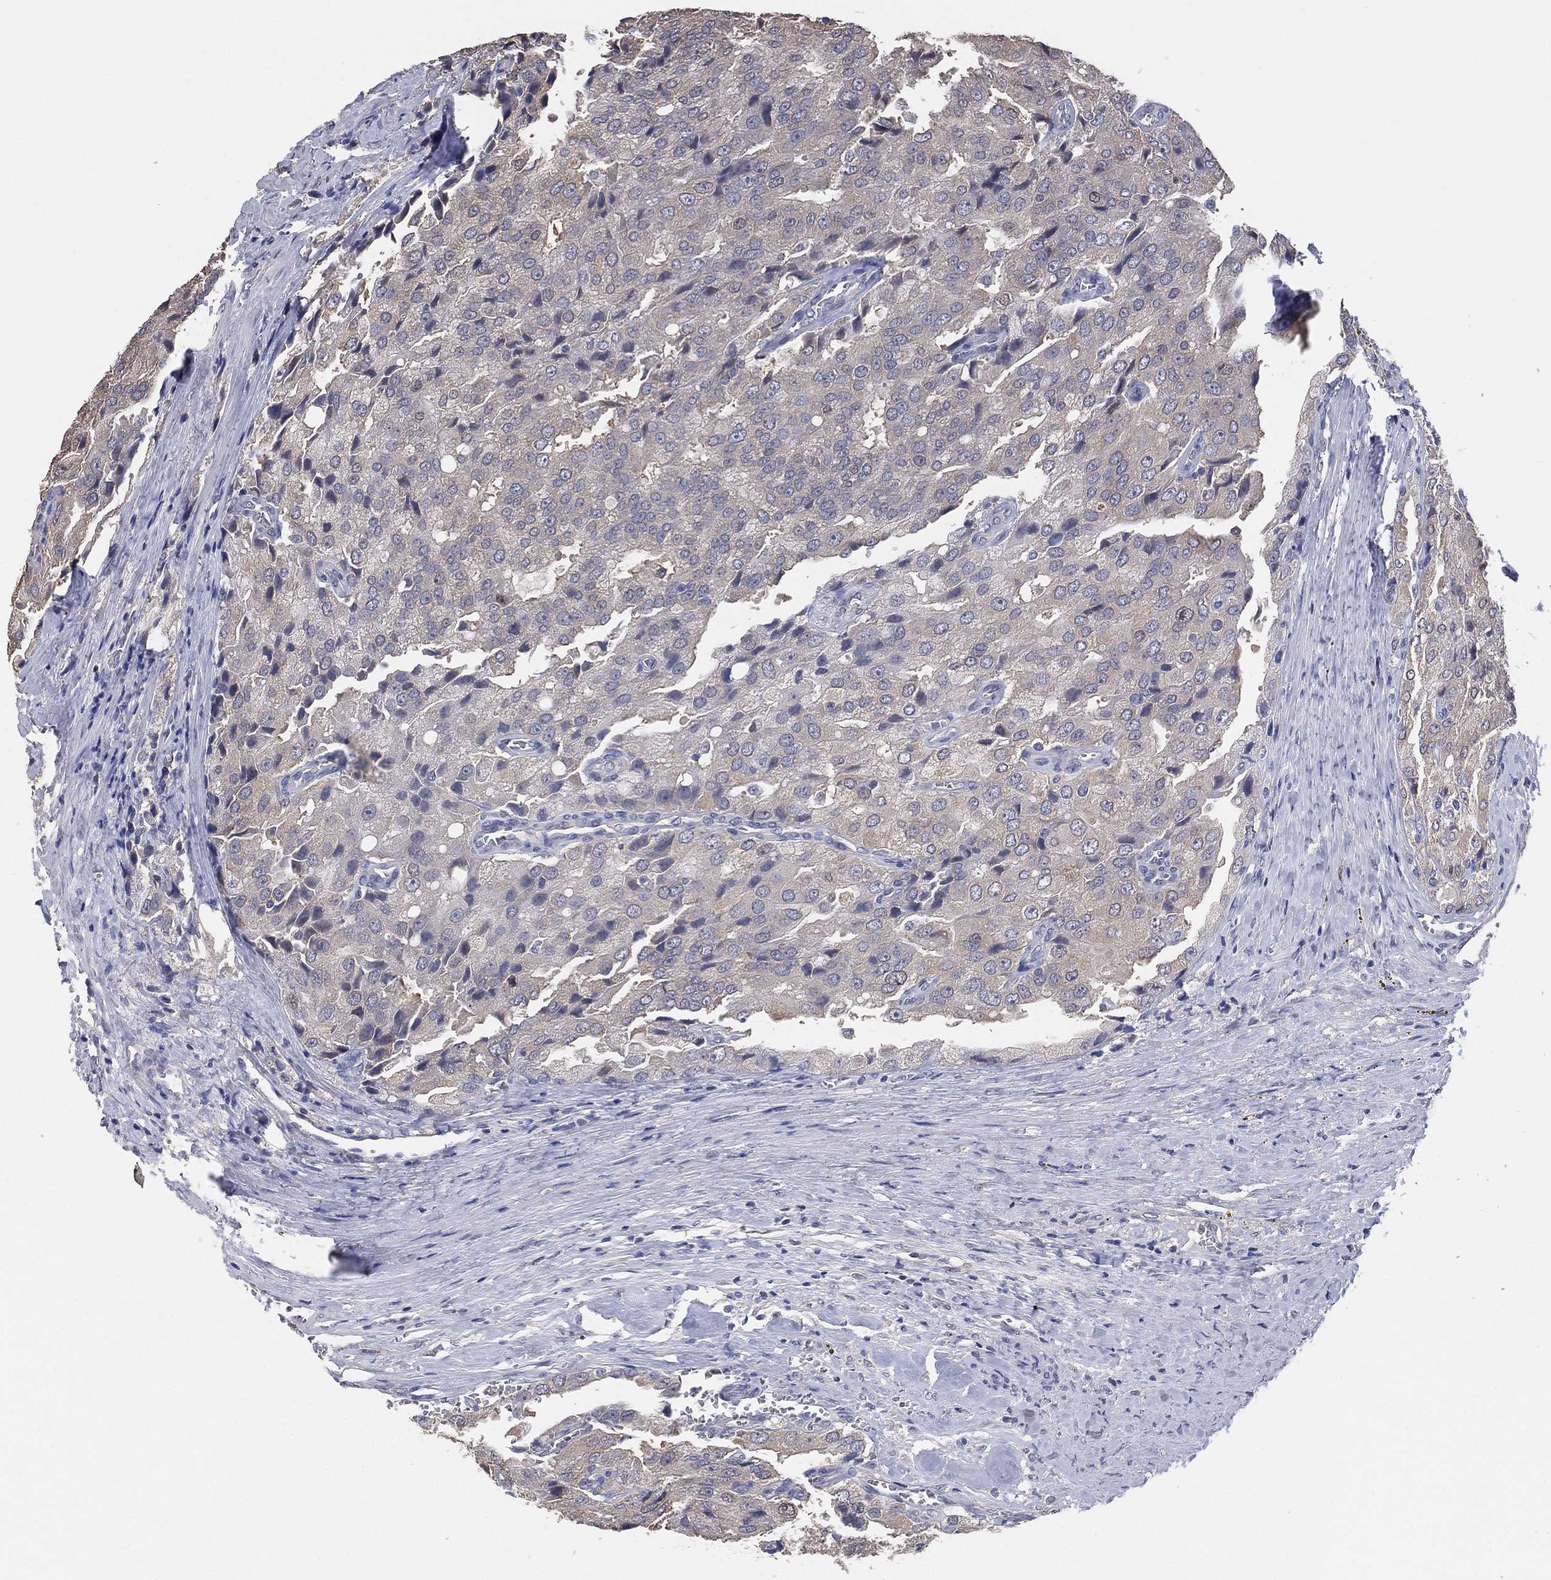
{"staining": {"intensity": "negative", "quantity": "none", "location": "none"}, "tissue": "prostate cancer", "cell_type": "Tumor cells", "image_type": "cancer", "snomed": [{"axis": "morphology", "description": "Adenocarcinoma, NOS"}, {"axis": "topography", "description": "Prostate and seminal vesicle, NOS"}, {"axis": "topography", "description": "Prostate"}], "caption": "This is a micrograph of IHC staining of prostate cancer (adenocarcinoma), which shows no staining in tumor cells.", "gene": "KLK5", "patient": {"sex": "male", "age": 67}}